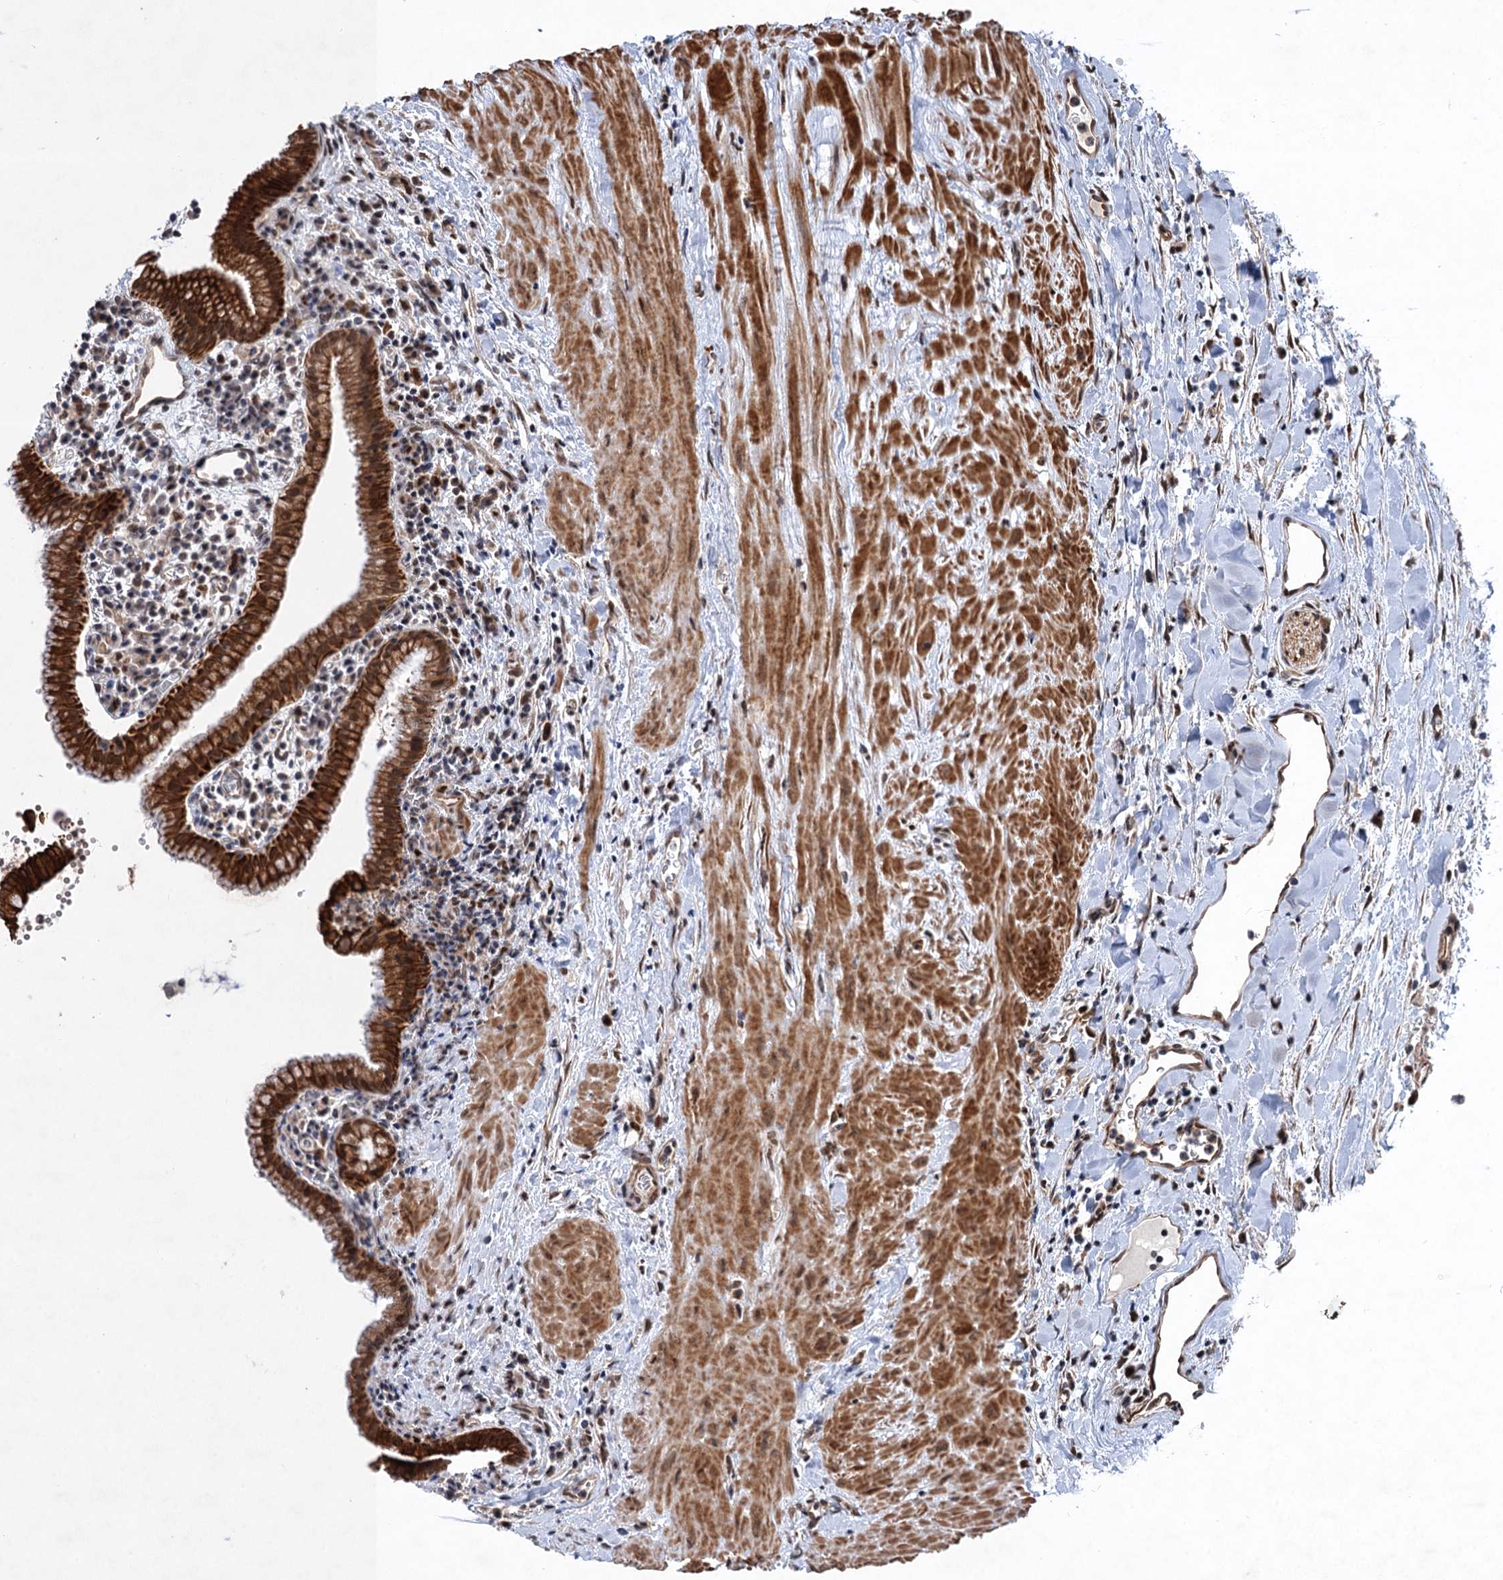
{"staining": {"intensity": "strong", "quantity": ">75%", "location": "cytoplasmic/membranous"}, "tissue": "gallbladder", "cell_type": "Glandular cells", "image_type": "normal", "snomed": [{"axis": "morphology", "description": "Normal tissue, NOS"}, {"axis": "topography", "description": "Gallbladder"}], "caption": "Glandular cells demonstrate high levels of strong cytoplasmic/membranous positivity in about >75% of cells in benign human gallbladder.", "gene": "TTC31", "patient": {"sex": "male", "age": 78}}